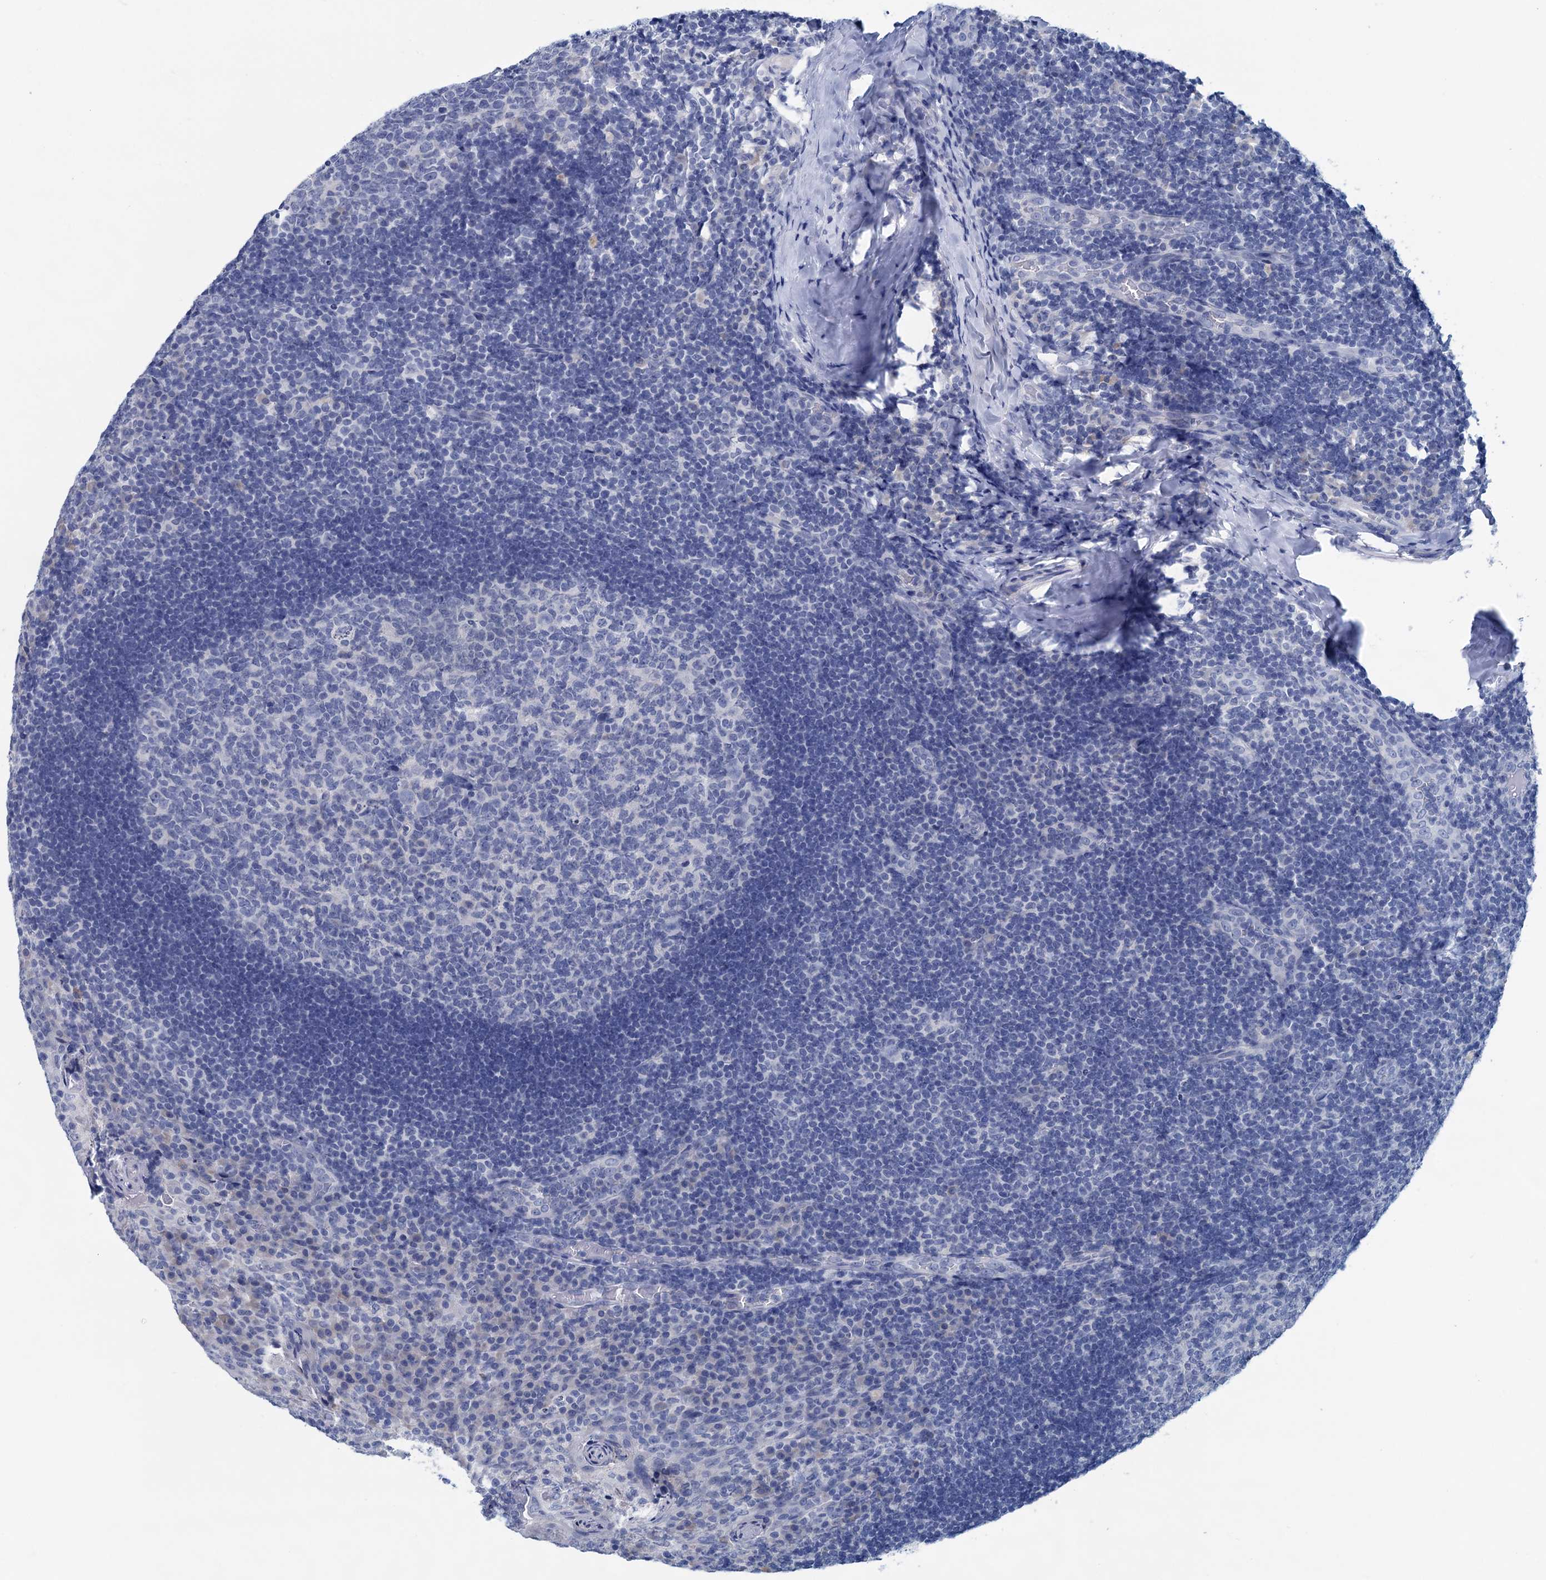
{"staining": {"intensity": "negative", "quantity": "none", "location": "none"}, "tissue": "tonsil", "cell_type": "Germinal center cells", "image_type": "normal", "snomed": [{"axis": "morphology", "description": "Normal tissue, NOS"}, {"axis": "topography", "description": "Tonsil"}], "caption": "The photomicrograph shows no significant staining in germinal center cells of tonsil. (Immunohistochemistry, brightfield microscopy, high magnification).", "gene": "MYOZ3", "patient": {"sex": "male", "age": 17}}